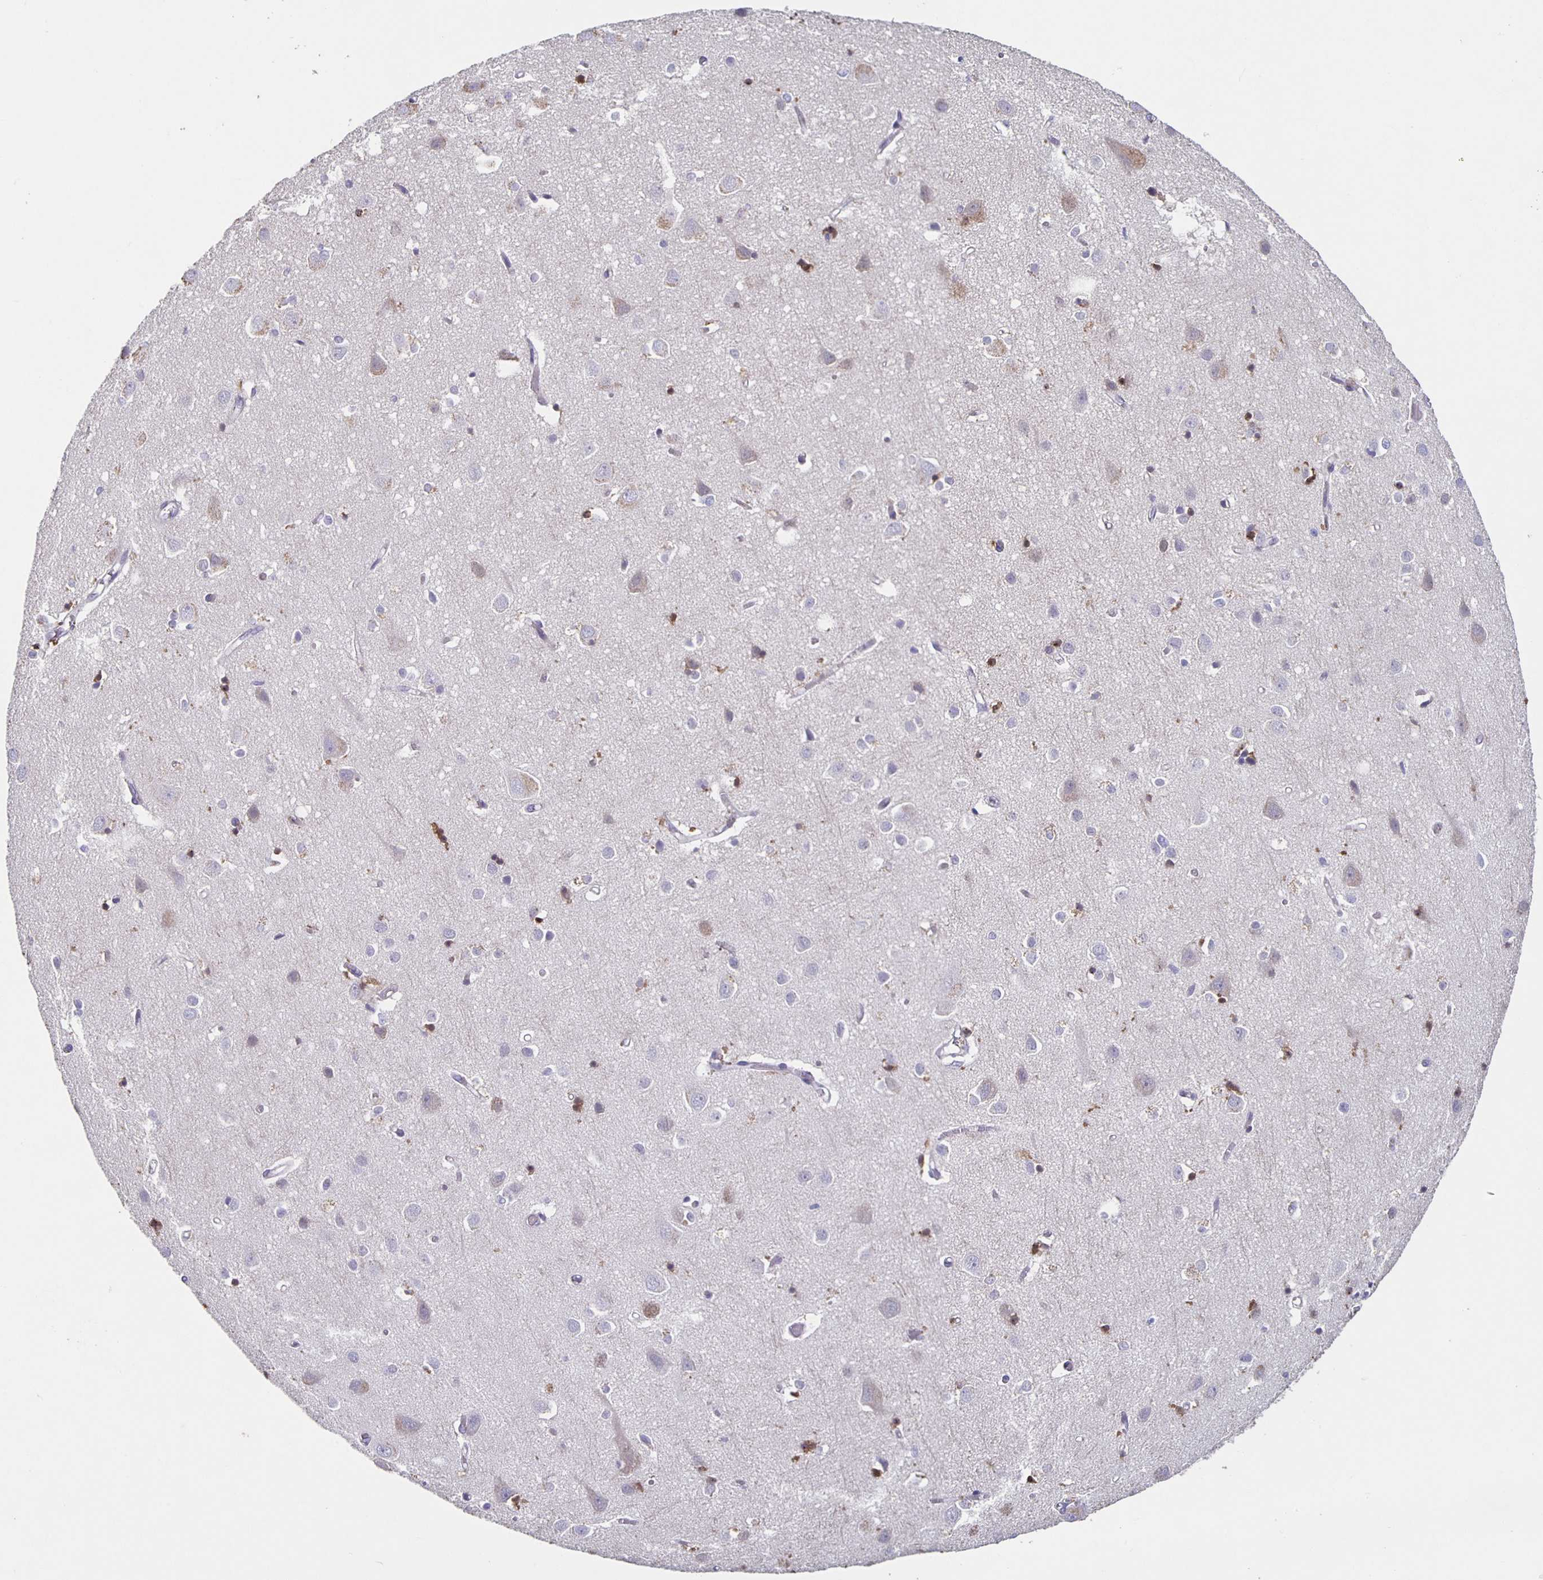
{"staining": {"intensity": "negative", "quantity": "none", "location": "none"}, "tissue": "cerebral cortex", "cell_type": "Endothelial cells", "image_type": "normal", "snomed": [{"axis": "morphology", "description": "Normal tissue, NOS"}, {"axis": "topography", "description": "Cerebral cortex"}], "caption": "Histopathology image shows no protein expression in endothelial cells of unremarkable cerebral cortex.", "gene": "CARNS1", "patient": {"sex": "male", "age": 70}}